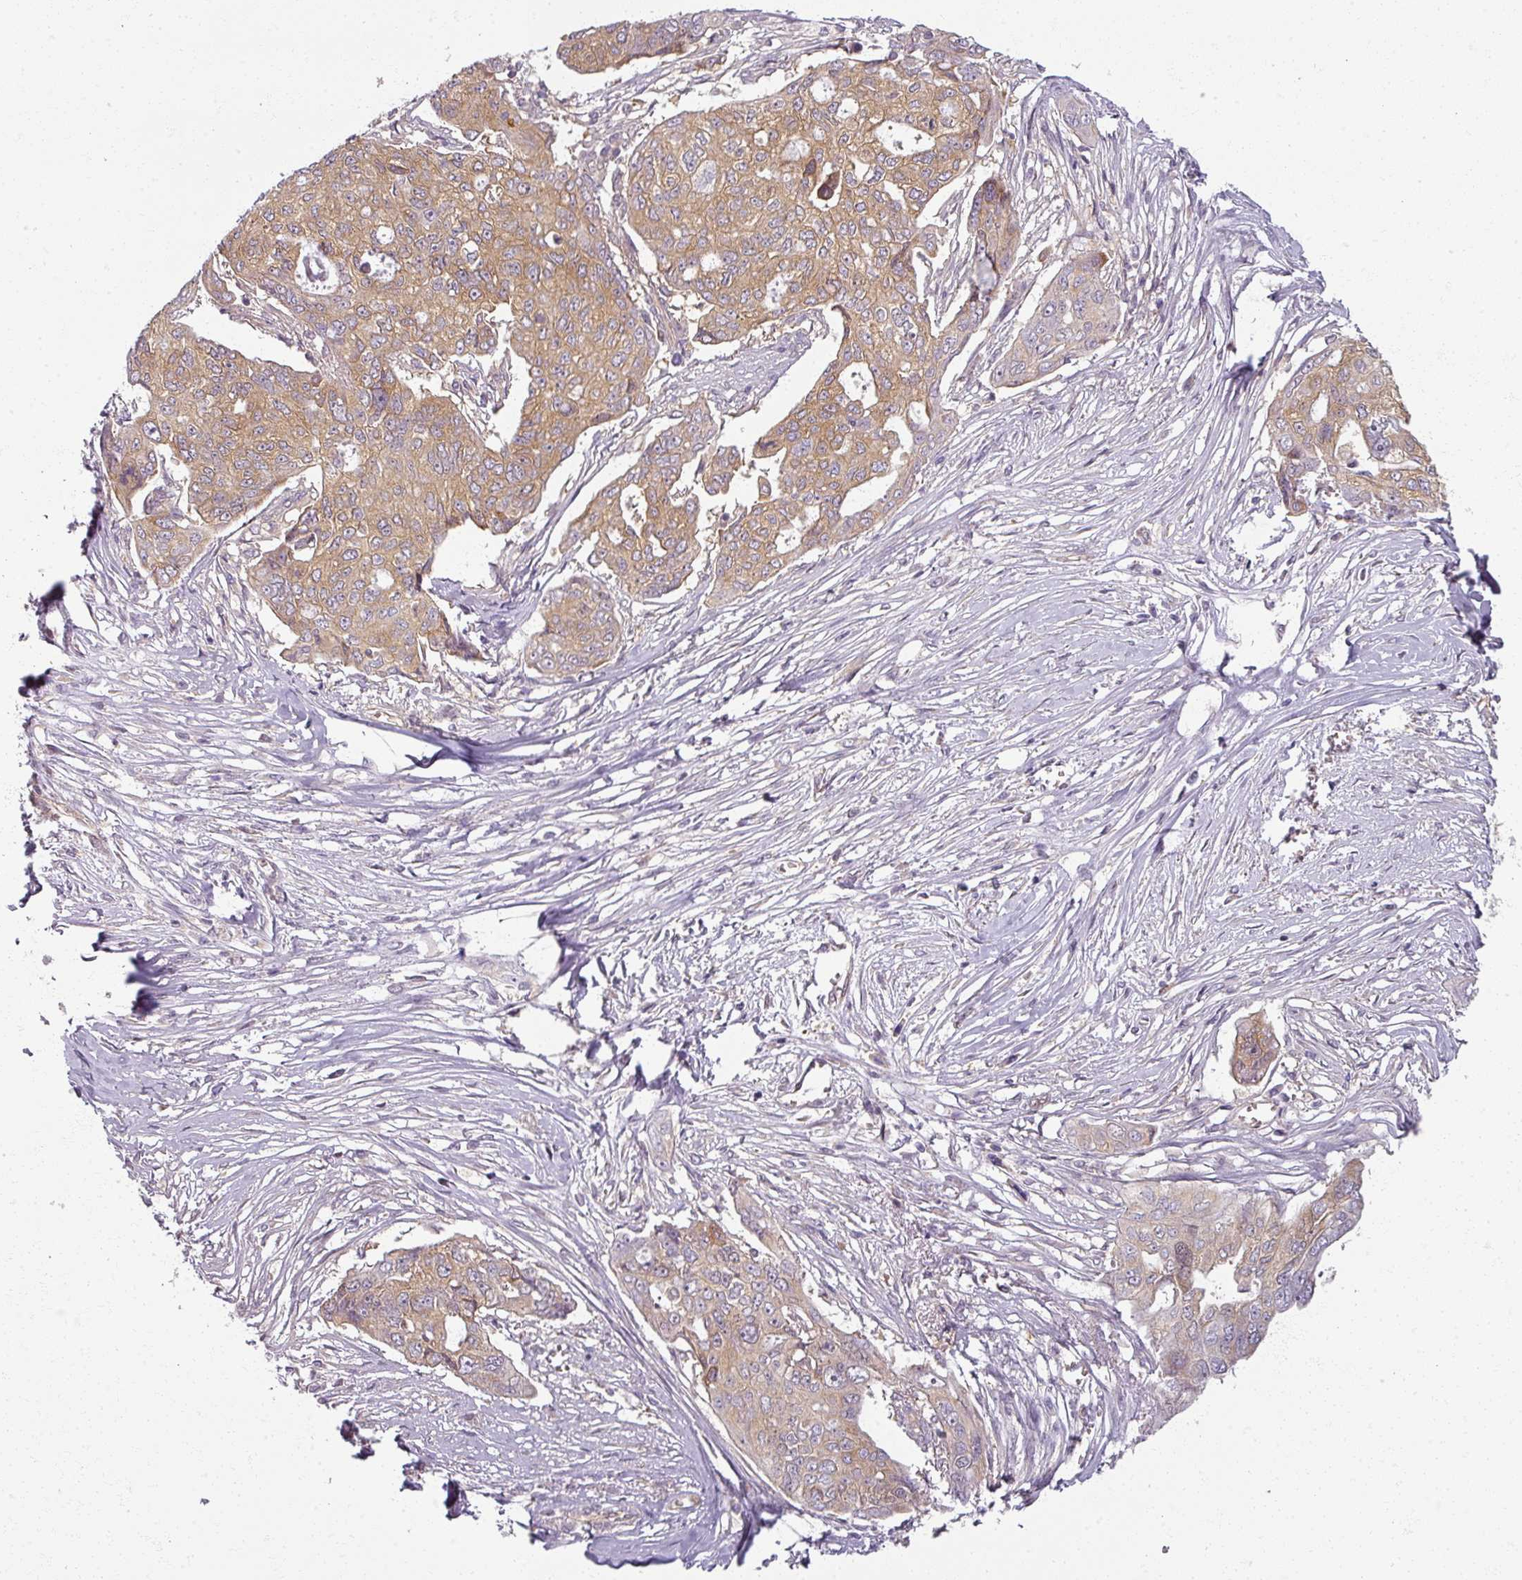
{"staining": {"intensity": "moderate", "quantity": ">75%", "location": "cytoplasmic/membranous"}, "tissue": "ovarian cancer", "cell_type": "Tumor cells", "image_type": "cancer", "snomed": [{"axis": "morphology", "description": "Carcinoma, endometroid"}, {"axis": "topography", "description": "Ovary"}], "caption": "Protein staining of ovarian endometroid carcinoma tissue displays moderate cytoplasmic/membranous expression in about >75% of tumor cells. Using DAB (brown) and hematoxylin (blue) stains, captured at high magnification using brightfield microscopy.", "gene": "AGPAT4", "patient": {"sex": "female", "age": 70}}